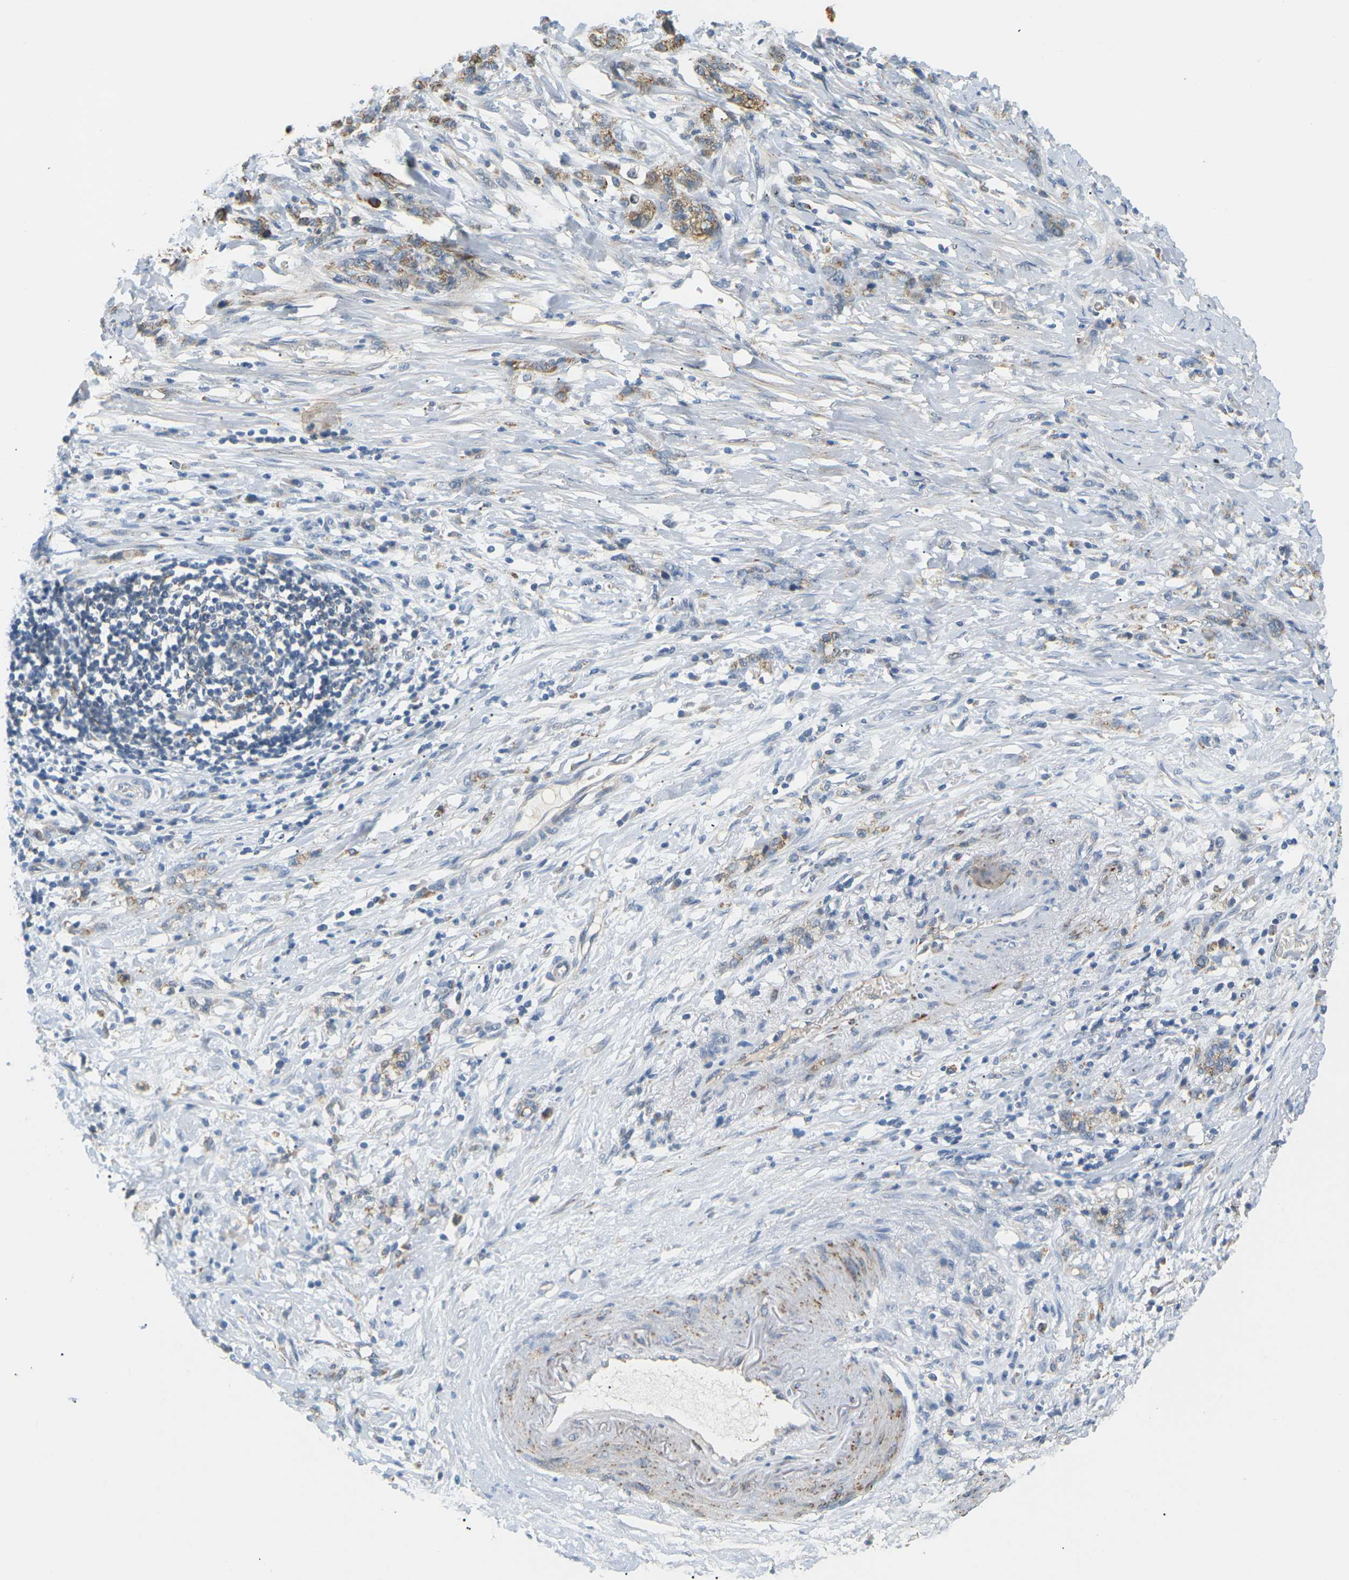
{"staining": {"intensity": "moderate", "quantity": "25%-75%", "location": "cytoplasmic/membranous"}, "tissue": "stomach cancer", "cell_type": "Tumor cells", "image_type": "cancer", "snomed": [{"axis": "morphology", "description": "Adenocarcinoma, NOS"}, {"axis": "topography", "description": "Stomach, lower"}], "caption": "Tumor cells exhibit moderate cytoplasmic/membranous staining in about 25%-75% of cells in adenocarcinoma (stomach).", "gene": "CD300E", "patient": {"sex": "male", "age": 88}}